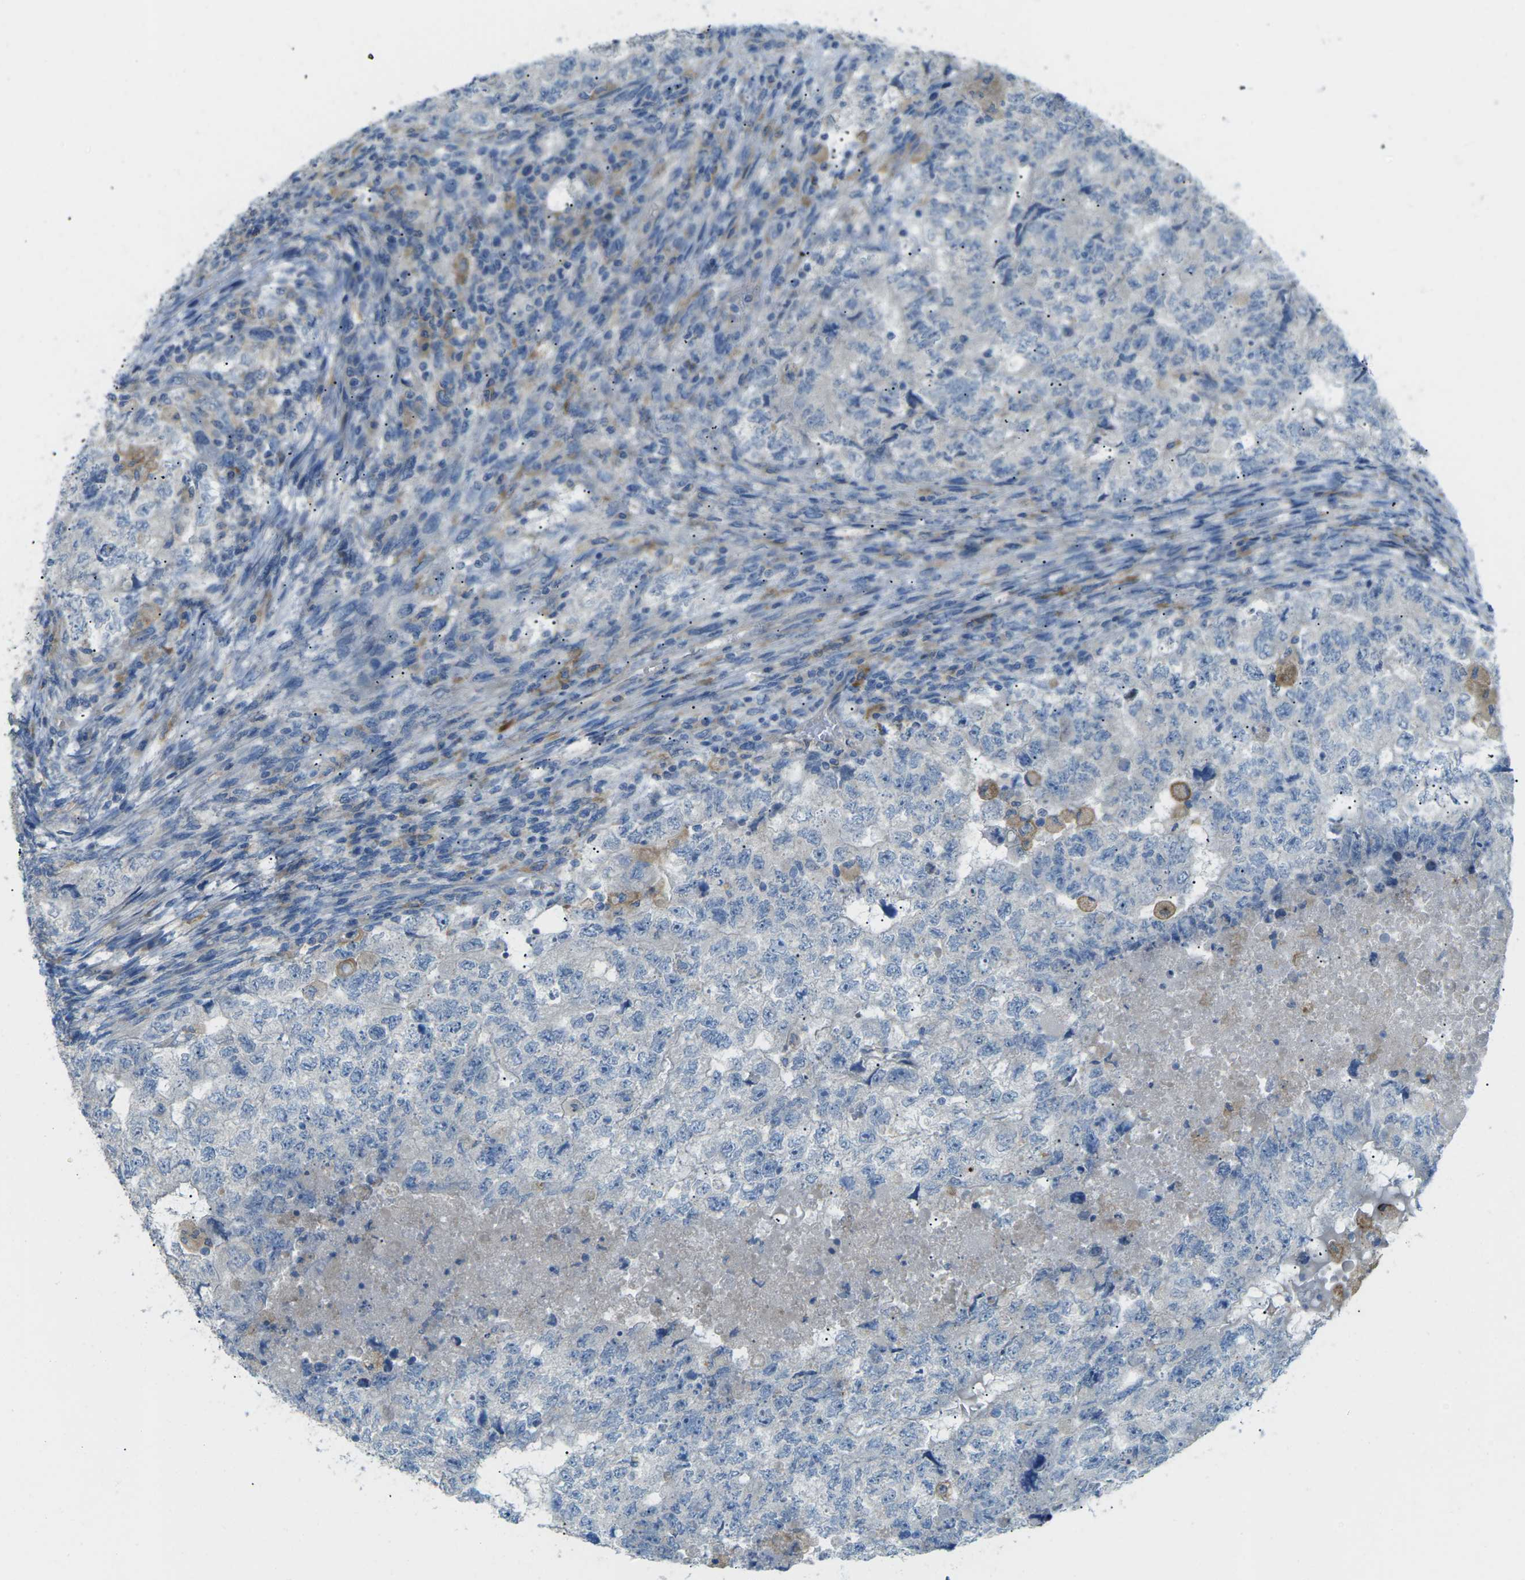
{"staining": {"intensity": "negative", "quantity": "none", "location": "none"}, "tissue": "testis cancer", "cell_type": "Tumor cells", "image_type": "cancer", "snomed": [{"axis": "morphology", "description": "Carcinoma, Embryonal, NOS"}, {"axis": "topography", "description": "Testis"}], "caption": "Immunohistochemical staining of testis cancer (embryonal carcinoma) shows no significant expression in tumor cells. (DAB immunohistochemistry with hematoxylin counter stain).", "gene": "MYLK4", "patient": {"sex": "male", "age": 36}}